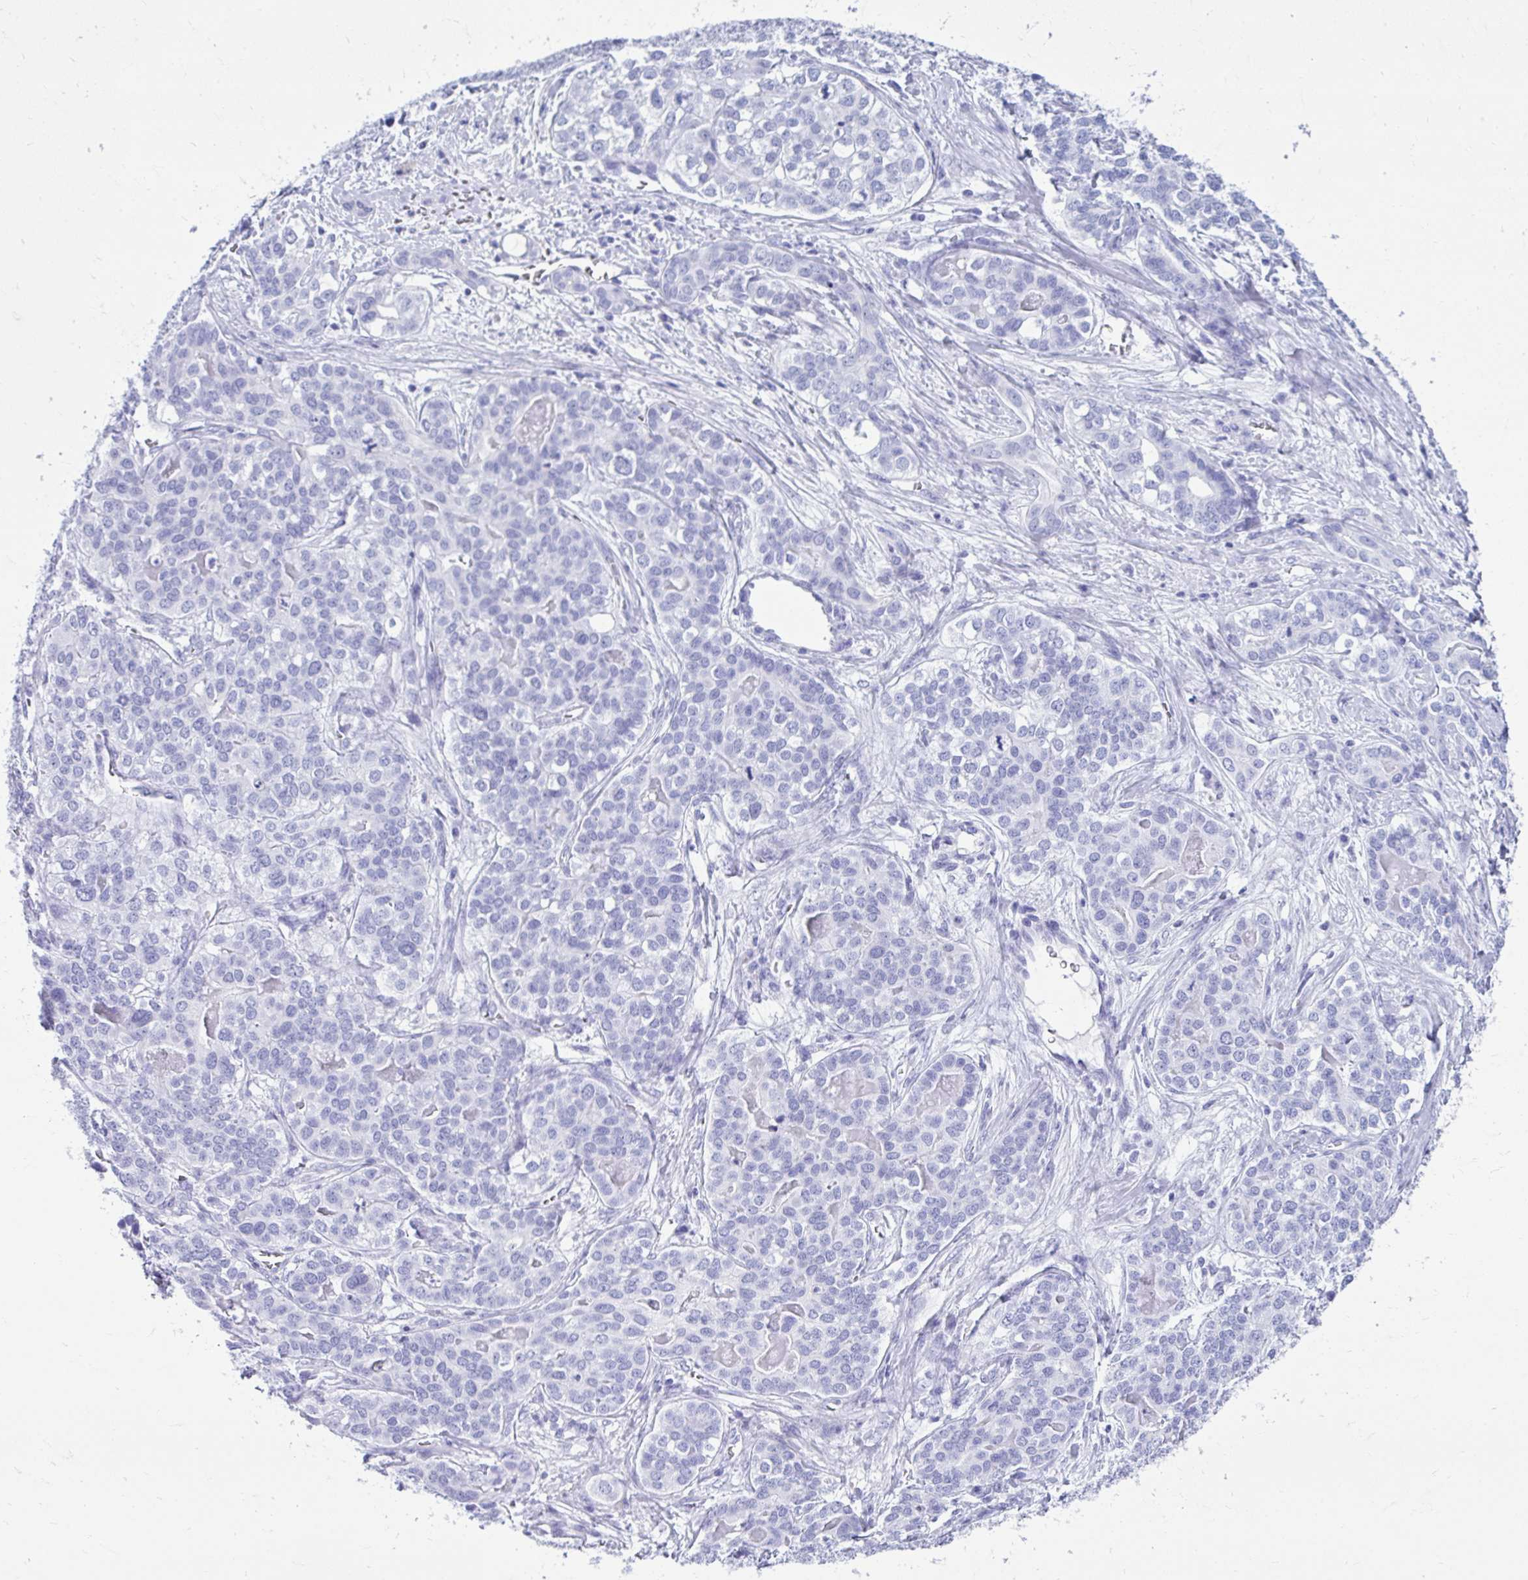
{"staining": {"intensity": "negative", "quantity": "none", "location": "none"}, "tissue": "liver cancer", "cell_type": "Tumor cells", "image_type": "cancer", "snomed": [{"axis": "morphology", "description": "Cholangiocarcinoma"}, {"axis": "topography", "description": "Liver"}], "caption": "IHC image of neoplastic tissue: liver cancer stained with DAB (3,3'-diaminobenzidine) shows no significant protein staining in tumor cells. (DAB immunohistochemistry (IHC) with hematoxylin counter stain).", "gene": "SMIM9", "patient": {"sex": "male", "age": 56}}